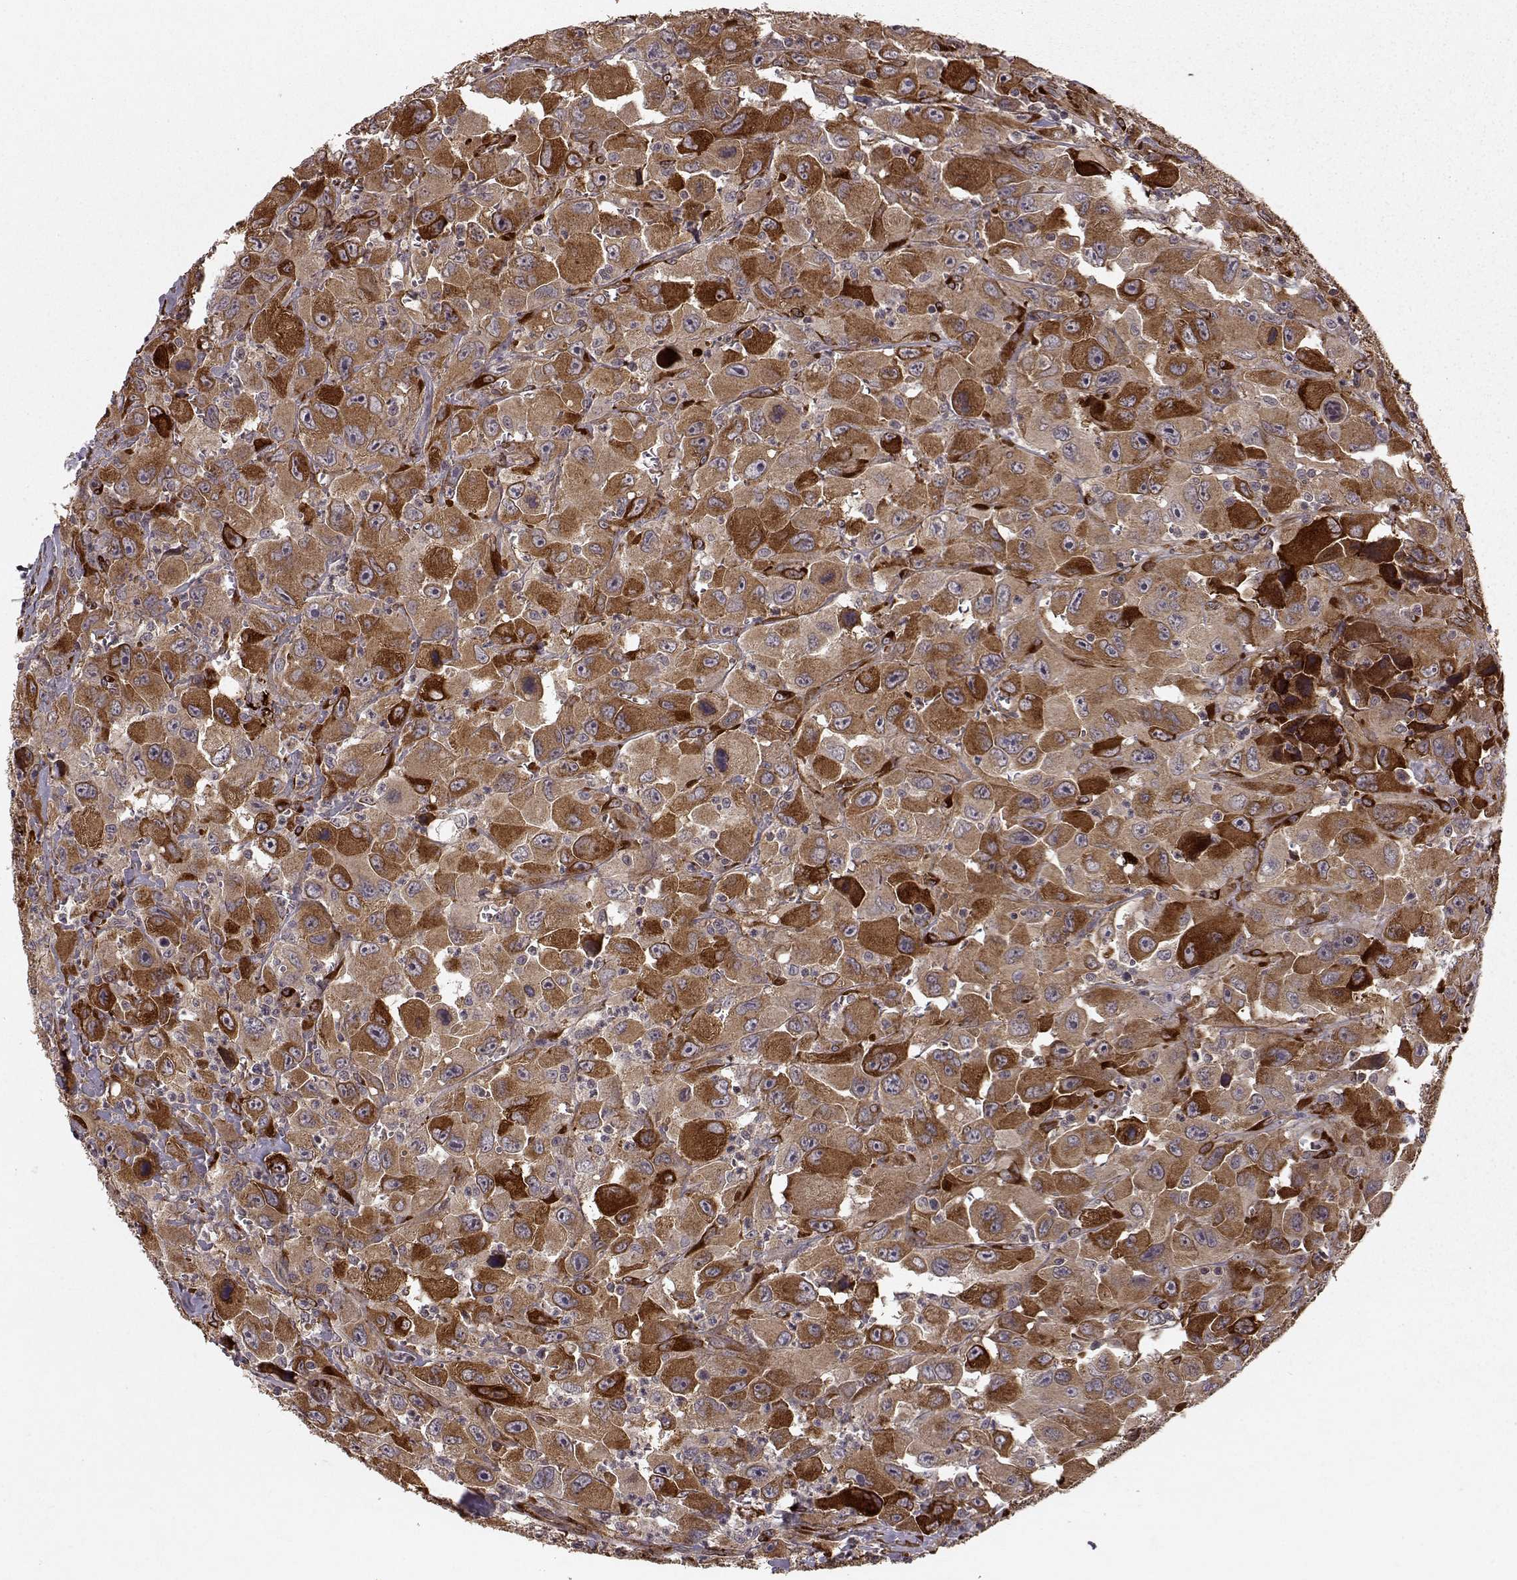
{"staining": {"intensity": "strong", "quantity": "25%-75%", "location": "cytoplasmic/membranous"}, "tissue": "head and neck cancer", "cell_type": "Tumor cells", "image_type": "cancer", "snomed": [{"axis": "morphology", "description": "Squamous cell carcinoma, NOS"}, {"axis": "morphology", "description": "Squamous cell carcinoma, metastatic, NOS"}, {"axis": "topography", "description": "Oral tissue"}, {"axis": "topography", "description": "Head-Neck"}], "caption": "Human metastatic squamous cell carcinoma (head and neck) stained with a brown dye displays strong cytoplasmic/membranous positive staining in approximately 25%-75% of tumor cells.", "gene": "FSTL1", "patient": {"sex": "female", "age": 85}}